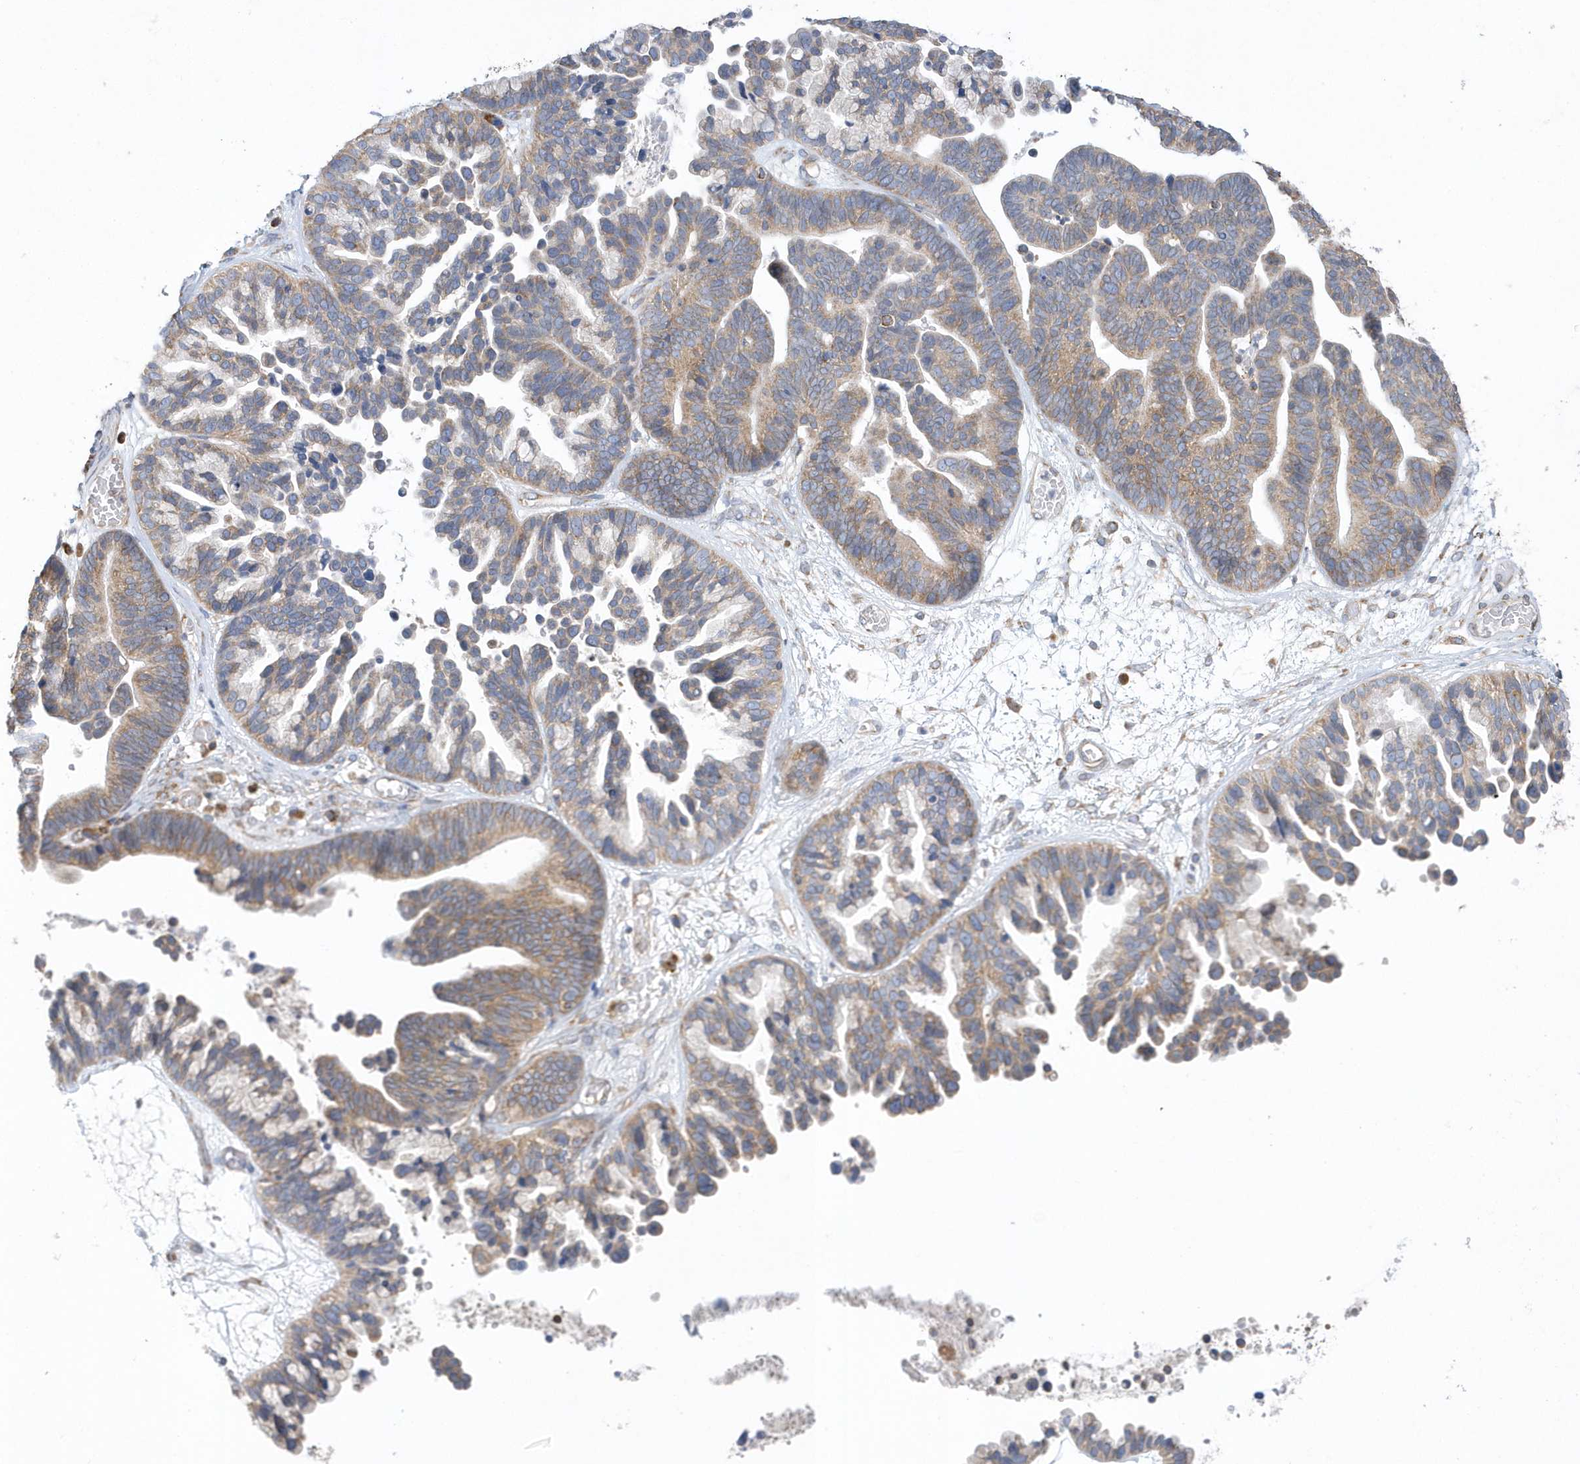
{"staining": {"intensity": "moderate", "quantity": "25%-75%", "location": "cytoplasmic/membranous"}, "tissue": "ovarian cancer", "cell_type": "Tumor cells", "image_type": "cancer", "snomed": [{"axis": "morphology", "description": "Cystadenocarcinoma, serous, NOS"}, {"axis": "topography", "description": "Ovary"}], "caption": "Protein staining reveals moderate cytoplasmic/membranous staining in approximately 25%-75% of tumor cells in ovarian serous cystadenocarcinoma. (brown staining indicates protein expression, while blue staining denotes nuclei).", "gene": "SPATA5", "patient": {"sex": "female", "age": 56}}